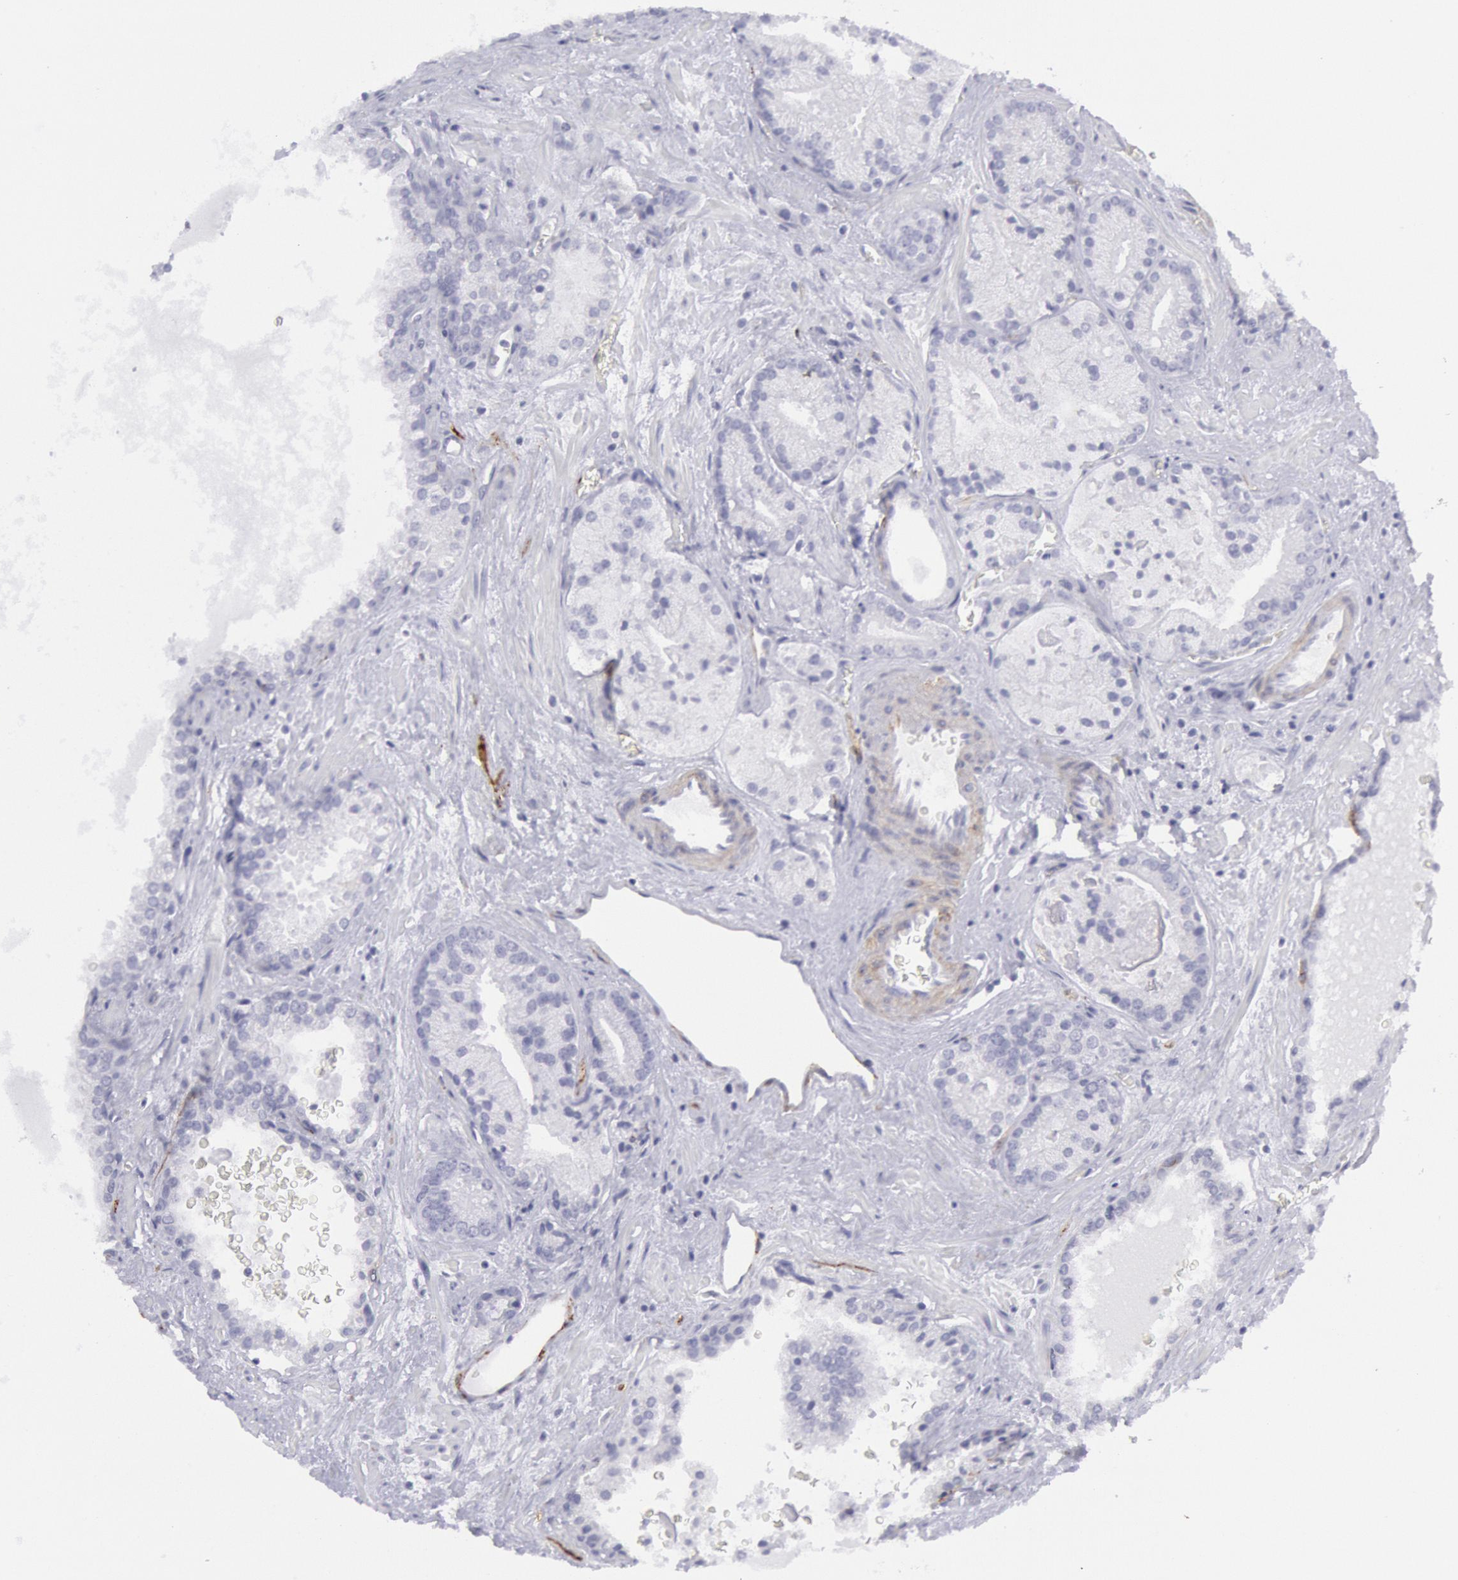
{"staining": {"intensity": "negative", "quantity": "none", "location": "none"}, "tissue": "prostate cancer", "cell_type": "Tumor cells", "image_type": "cancer", "snomed": [{"axis": "morphology", "description": "Adenocarcinoma, Medium grade"}, {"axis": "topography", "description": "Prostate"}], "caption": "Tumor cells are negative for protein expression in human prostate cancer.", "gene": "CDH13", "patient": {"sex": "male", "age": 70}}